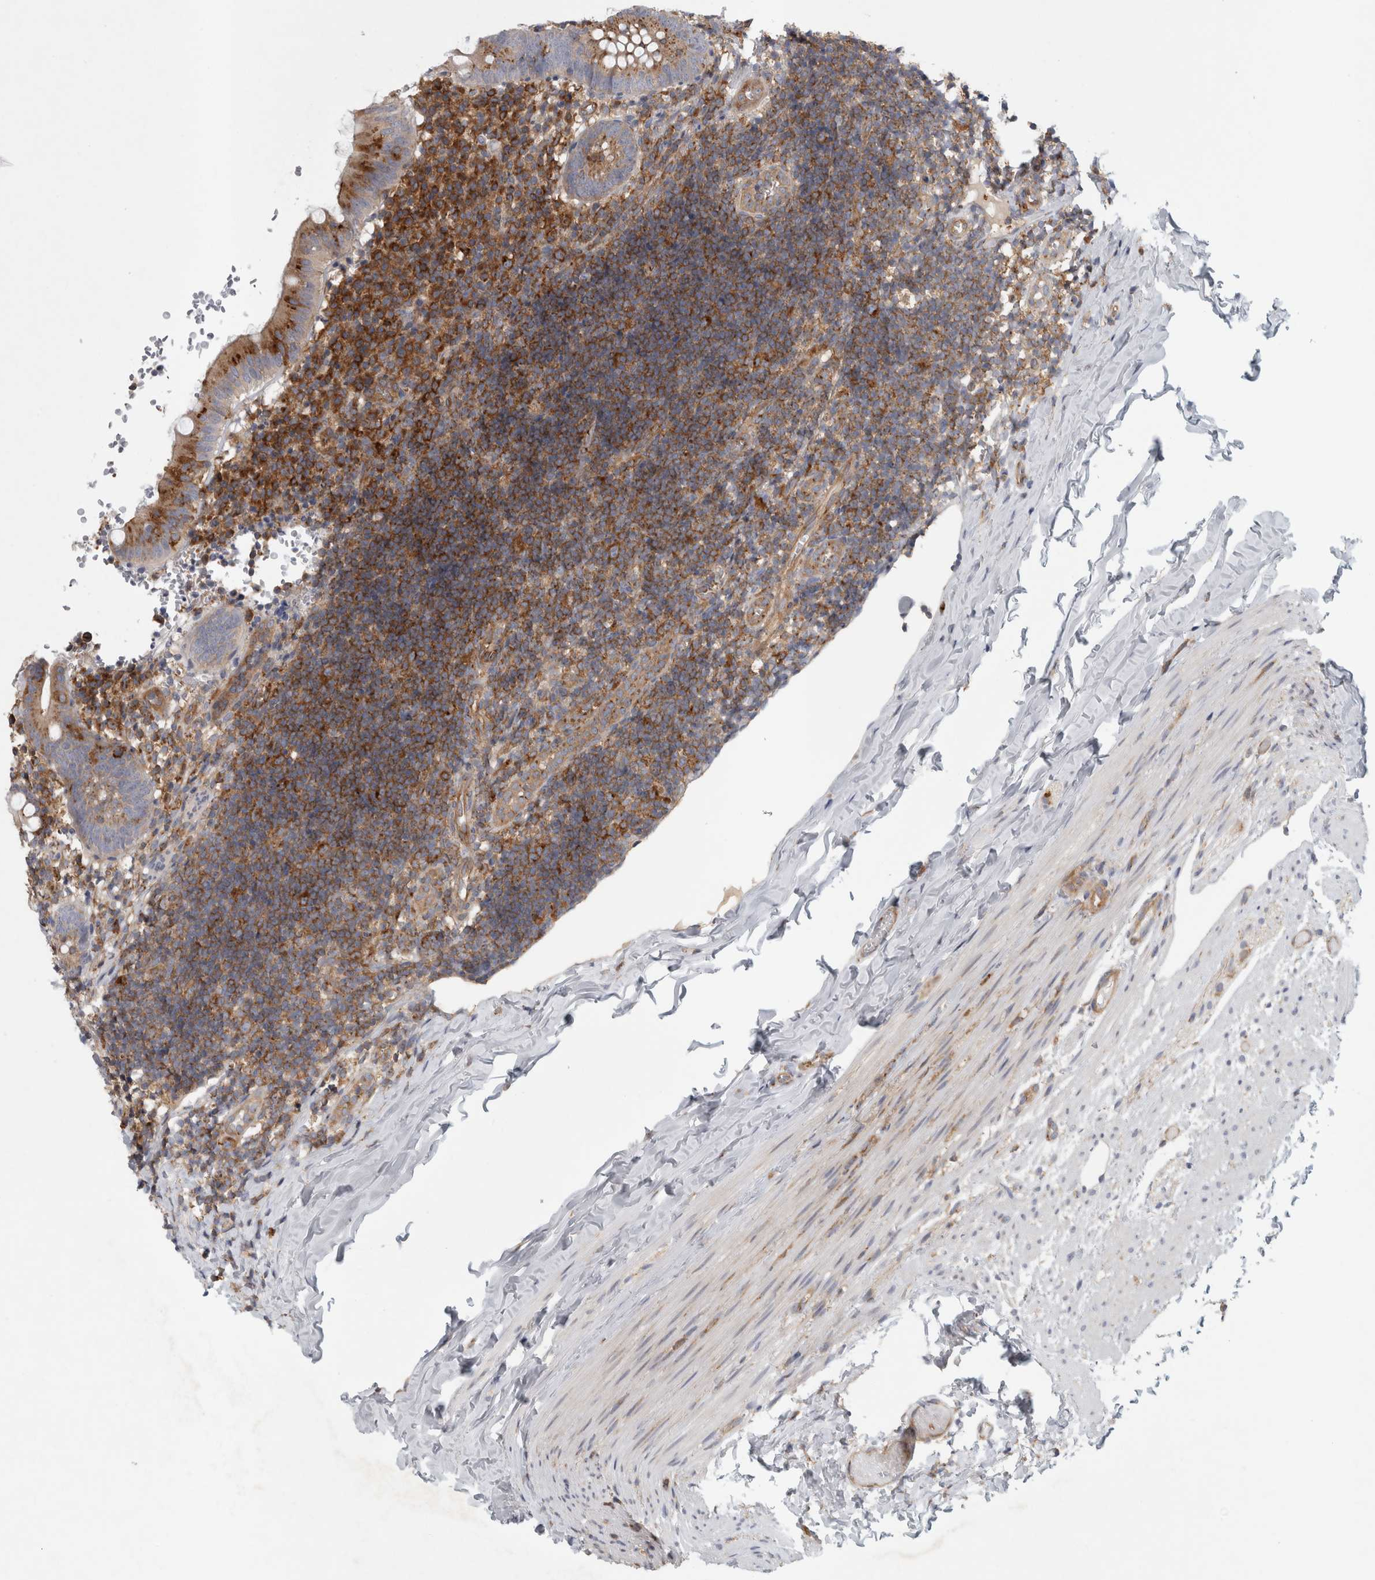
{"staining": {"intensity": "strong", "quantity": ">75%", "location": "cytoplasmic/membranous"}, "tissue": "appendix", "cell_type": "Glandular cells", "image_type": "normal", "snomed": [{"axis": "morphology", "description": "Normal tissue, NOS"}, {"axis": "topography", "description": "Appendix"}], "caption": "IHC micrograph of unremarkable appendix: human appendix stained using immunohistochemistry shows high levels of strong protein expression localized specifically in the cytoplasmic/membranous of glandular cells, appearing as a cytoplasmic/membranous brown color.", "gene": "PEX6", "patient": {"sex": "male", "age": 8}}